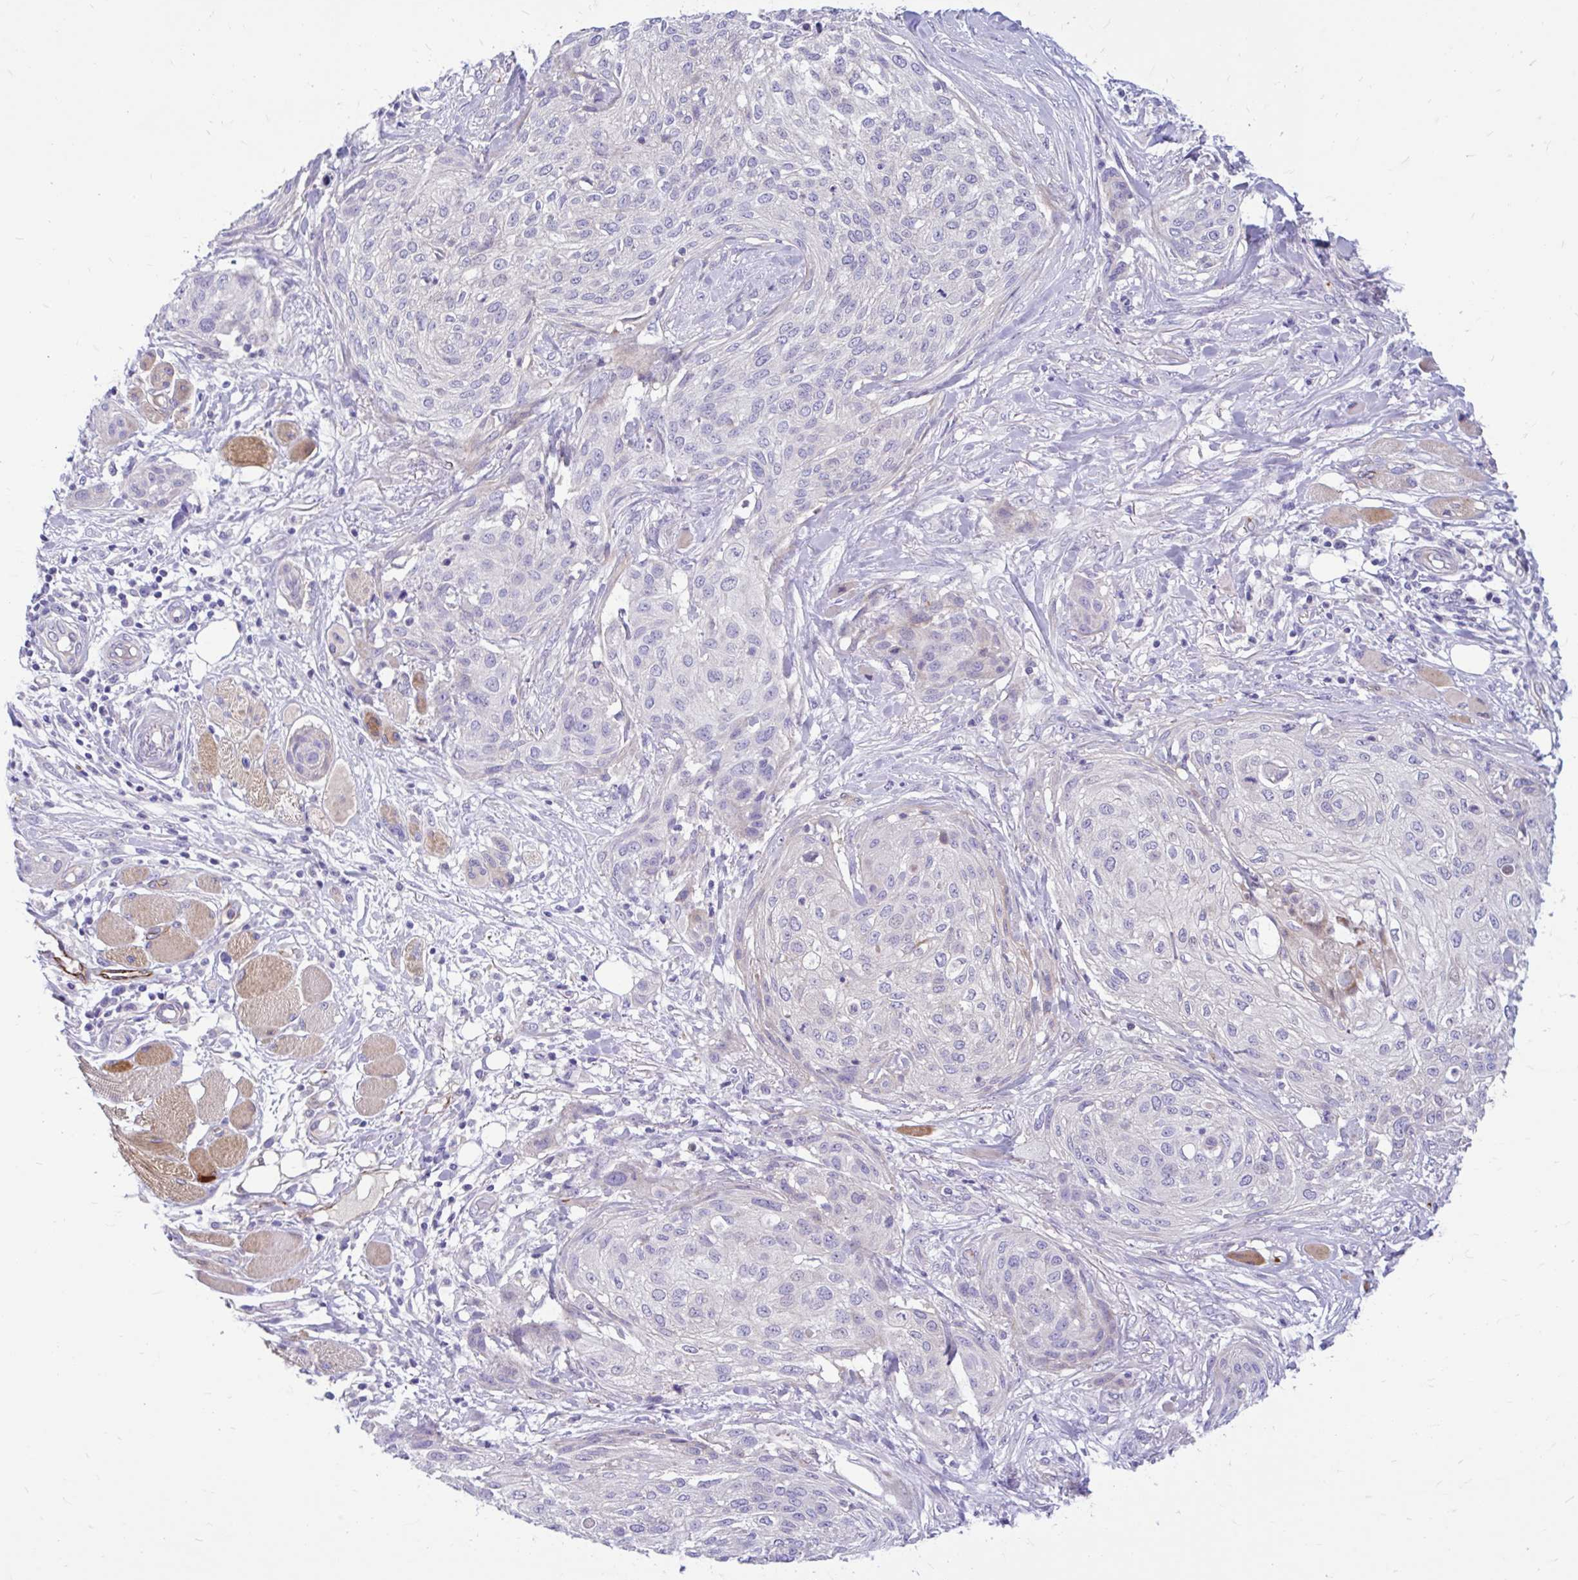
{"staining": {"intensity": "negative", "quantity": "none", "location": "none"}, "tissue": "skin cancer", "cell_type": "Tumor cells", "image_type": "cancer", "snomed": [{"axis": "morphology", "description": "Squamous cell carcinoma, NOS"}, {"axis": "topography", "description": "Skin"}], "caption": "A high-resolution histopathology image shows immunohistochemistry (IHC) staining of skin cancer, which demonstrates no significant positivity in tumor cells. (DAB IHC visualized using brightfield microscopy, high magnification).", "gene": "ESPNL", "patient": {"sex": "female", "age": 87}}